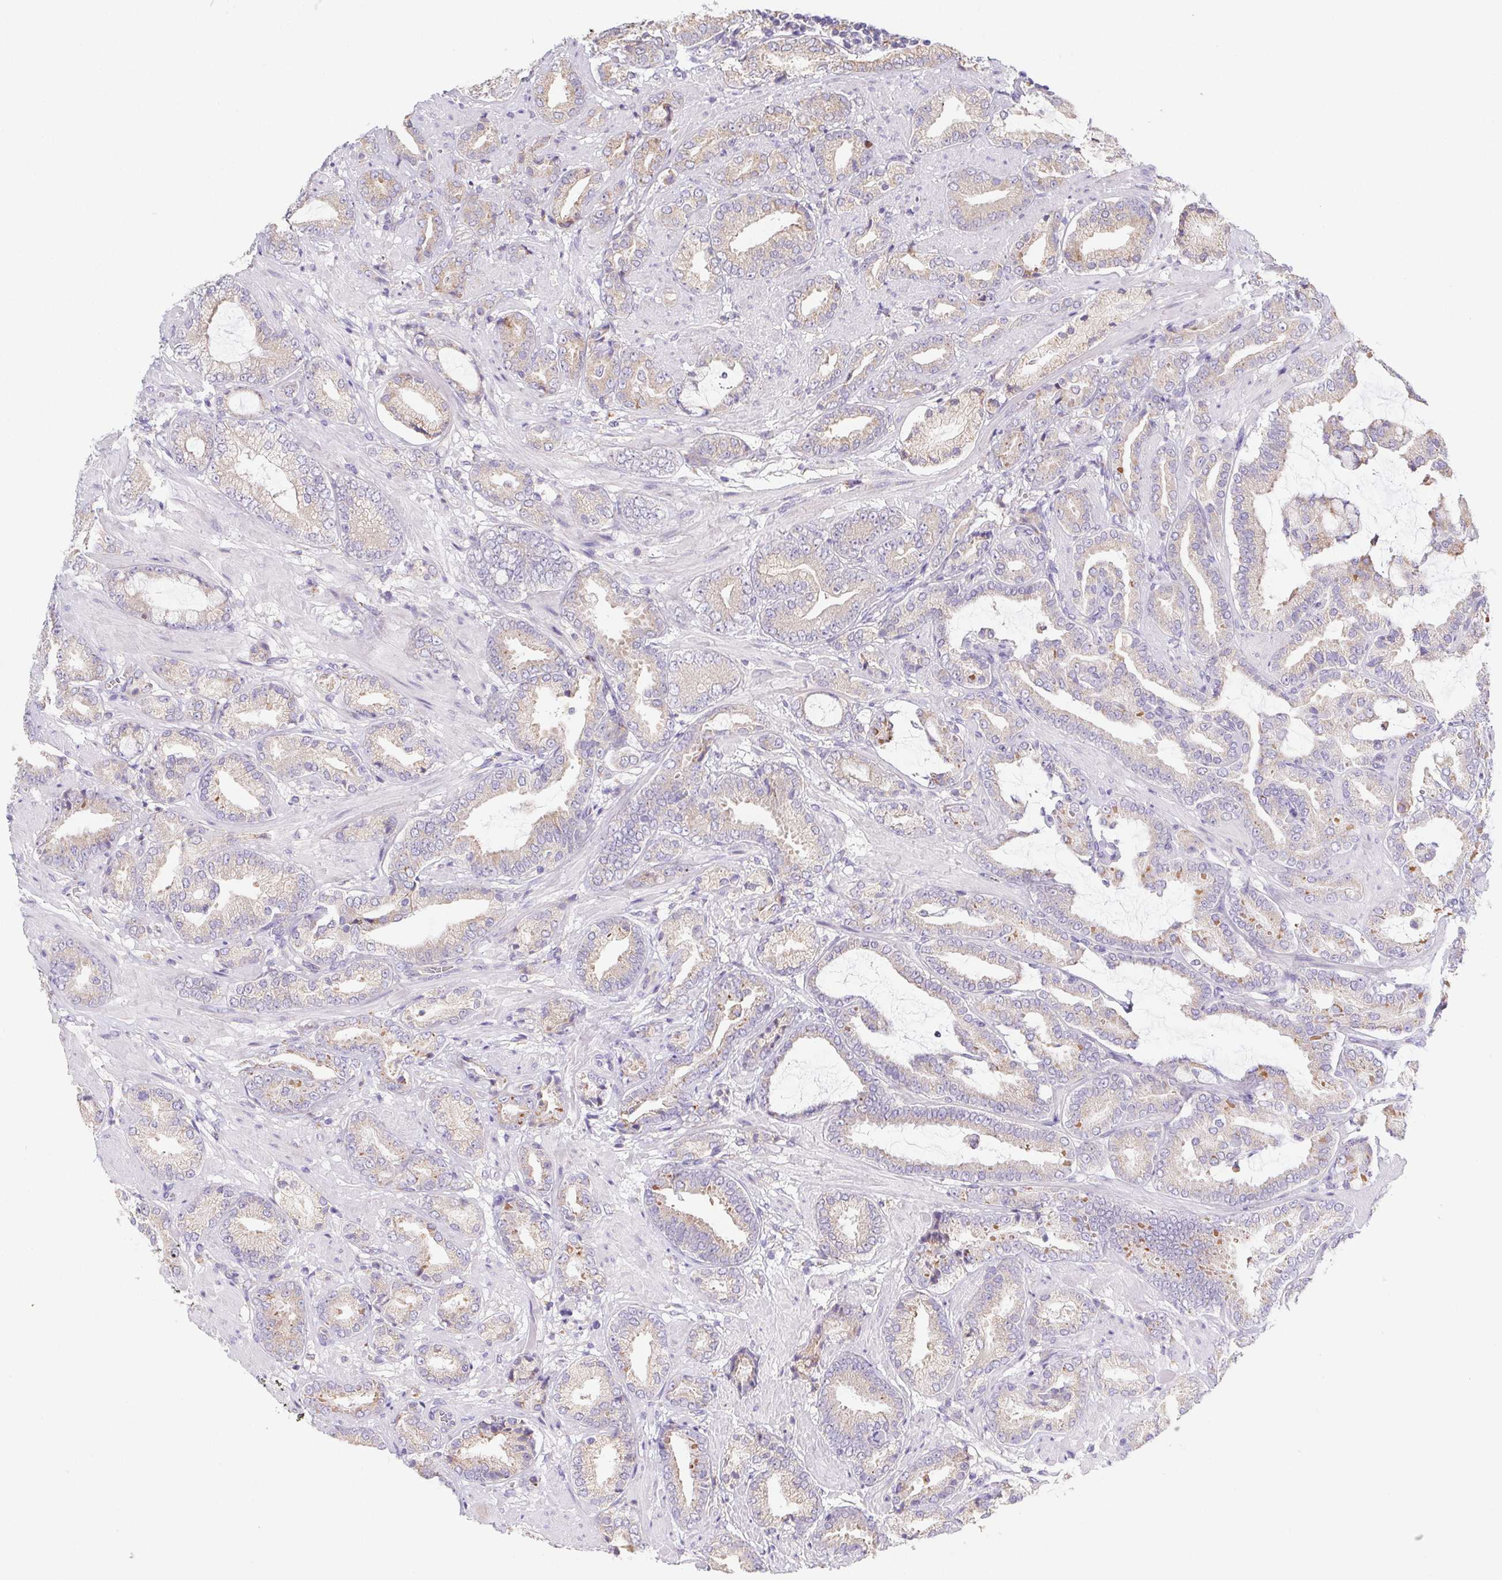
{"staining": {"intensity": "weak", "quantity": ">75%", "location": "cytoplasmic/membranous"}, "tissue": "prostate cancer", "cell_type": "Tumor cells", "image_type": "cancer", "snomed": [{"axis": "morphology", "description": "Adenocarcinoma, High grade"}, {"axis": "topography", "description": "Prostate"}], "caption": "Prostate cancer tissue demonstrates weak cytoplasmic/membranous positivity in approximately >75% of tumor cells", "gene": "ADAM8", "patient": {"sex": "male", "age": 56}}